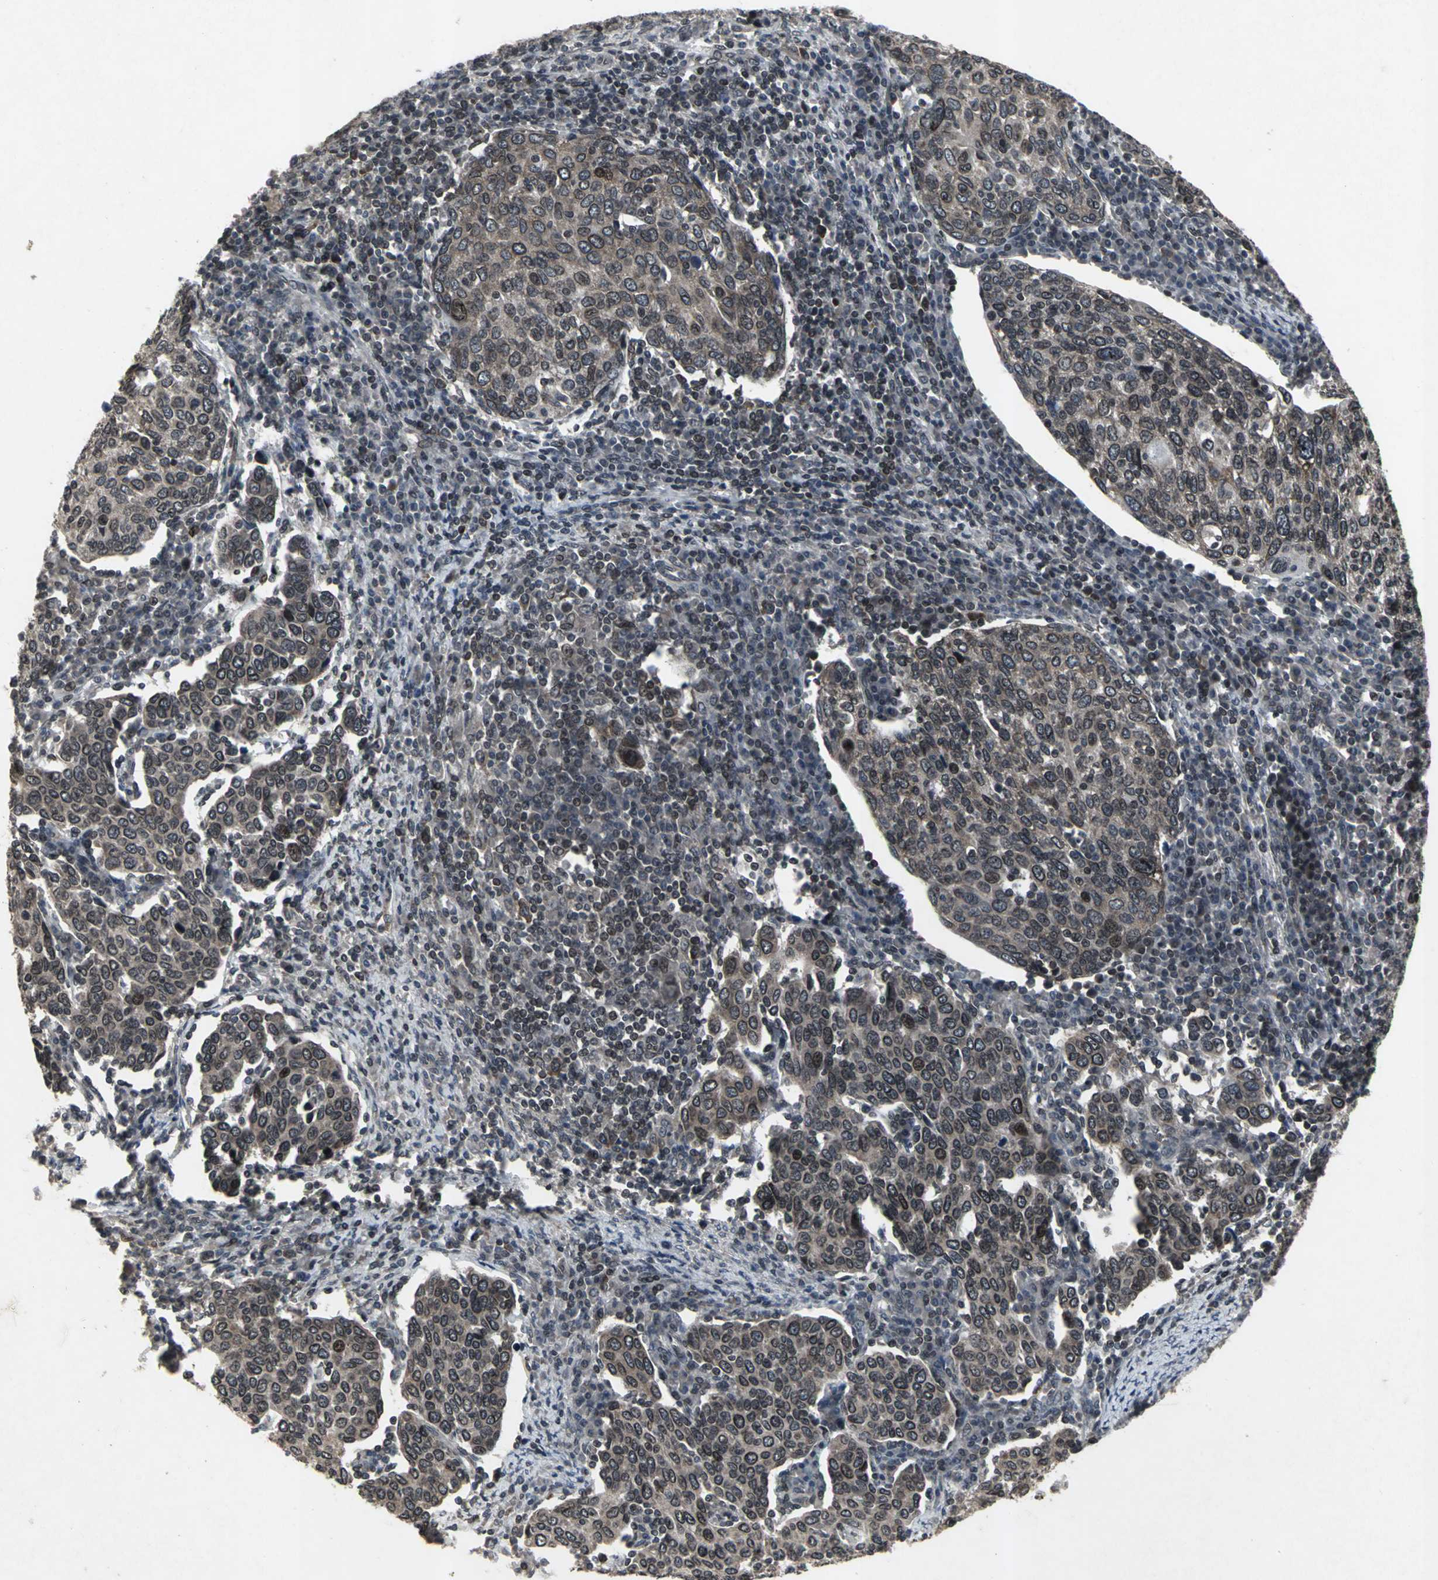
{"staining": {"intensity": "moderate", "quantity": ">75%", "location": "cytoplasmic/membranous,nuclear"}, "tissue": "cervical cancer", "cell_type": "Tumor cells", "image_type": "cancer", "snomed": [{"axis": "morphology", "description": "Squamous cell carcinoma, NOS"}, {"axis": "topography", "description": "Cervix"}], "caption": "Human cervical cancer (squamous cell carcinoma) stained for a protein (brown) exhibits moderate cytoplasmic/membranous and nuclear positive expression in approximately >75% of tumor cells.", "gene": "SH2B3", "patient": {"sex": "female", "age": 40}}